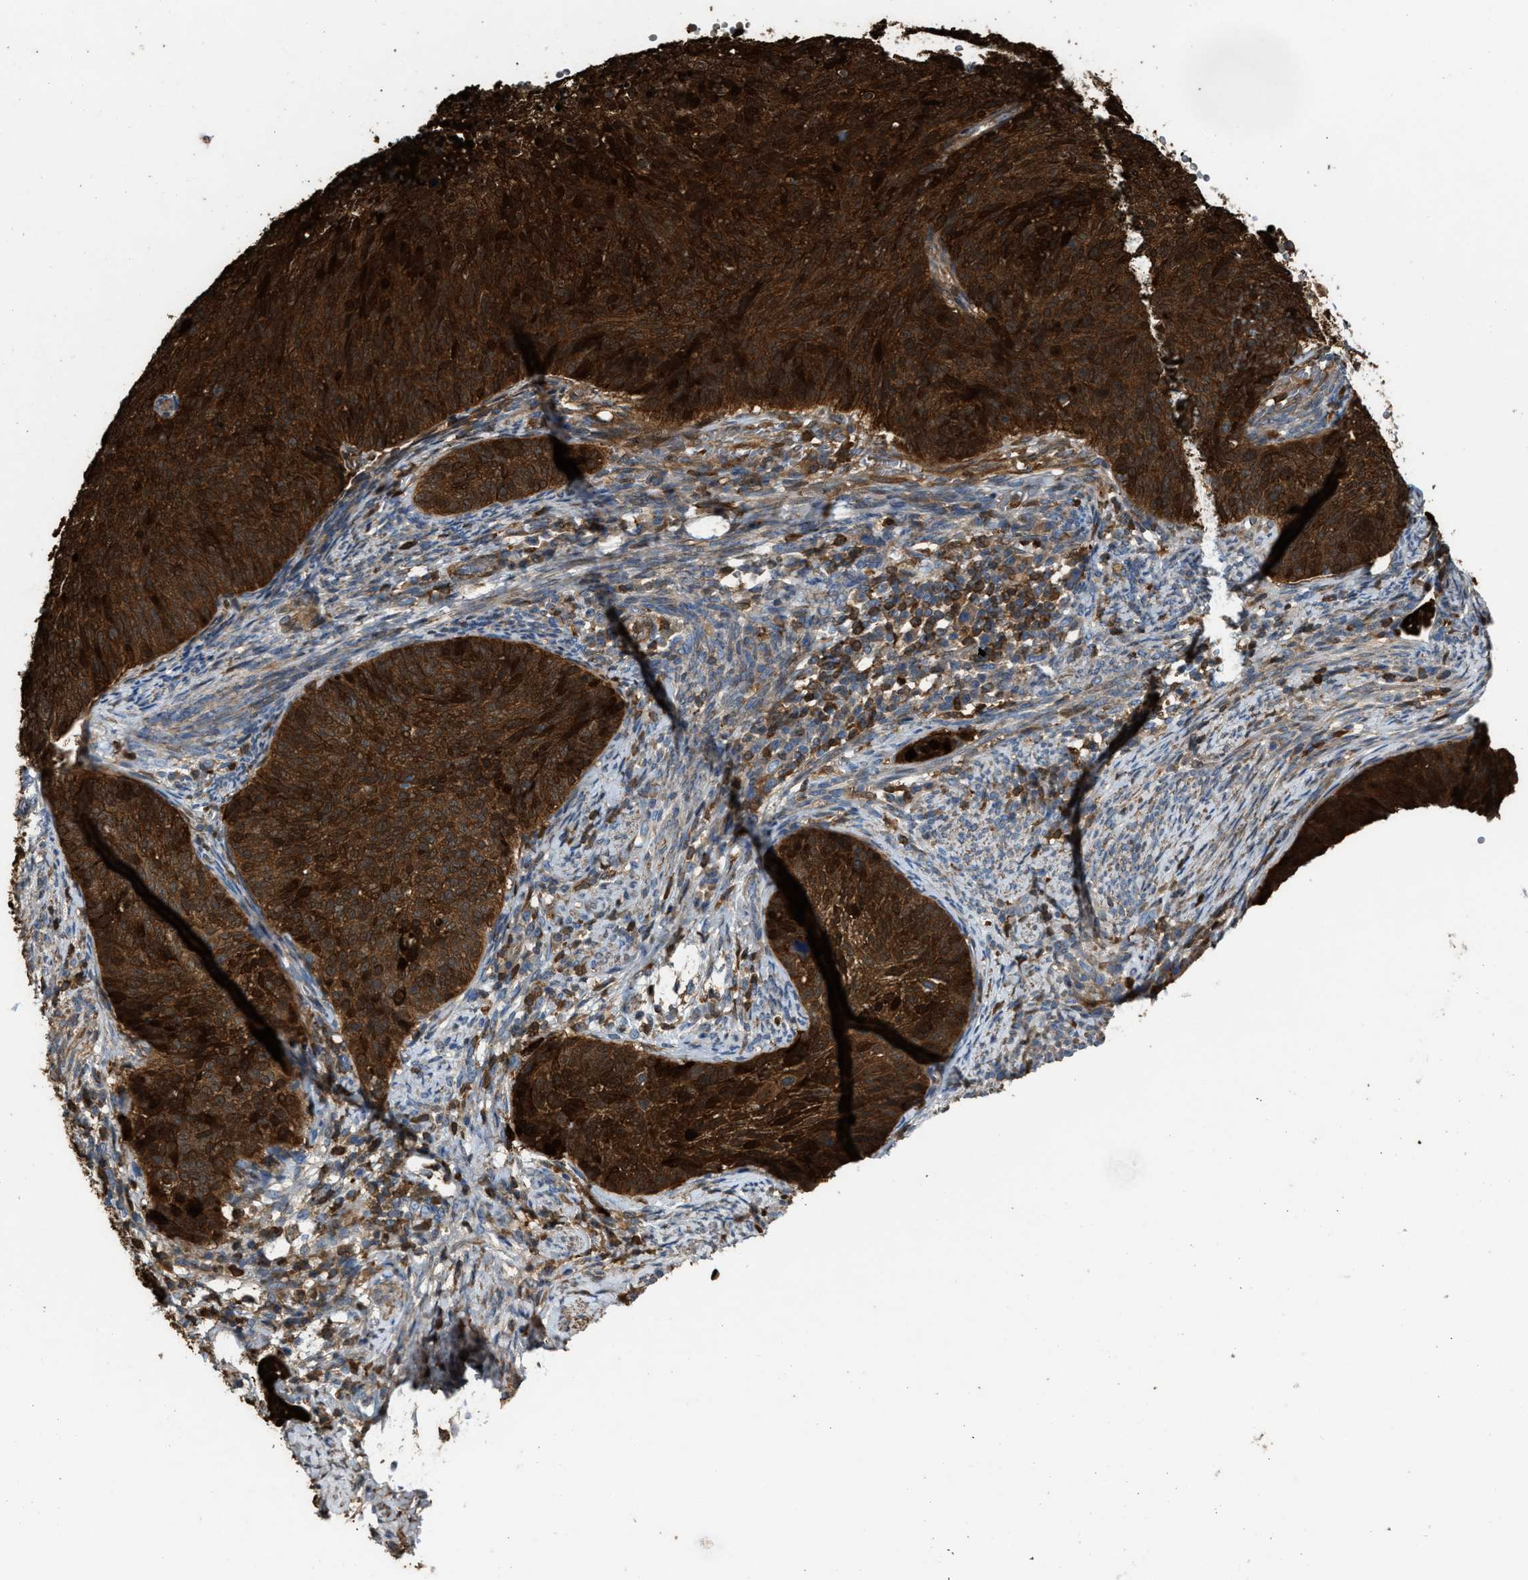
{"staining": {"intensity": "strong", "quantity": ">75%", "location": "cytoplasmic/membranous"}, "tissue": "cervical cancer", "cell_type": "Tumor cells", "image_type": "cancer", "snomed": [{"axis": "morphology", "description": "Squamous cell carcinoma, NOS"}, {"axis": "topography", "description": "Cervix"}], "caption": "This histopathology image displays IHC staining of cervical cancer (squamous cell carcinoma), with high strong cytoplasmic/membranous expression in approximately >75% of tumor cells.", "gene": "SERPINB5", "patient": {"sex": "female", "age": 70}}